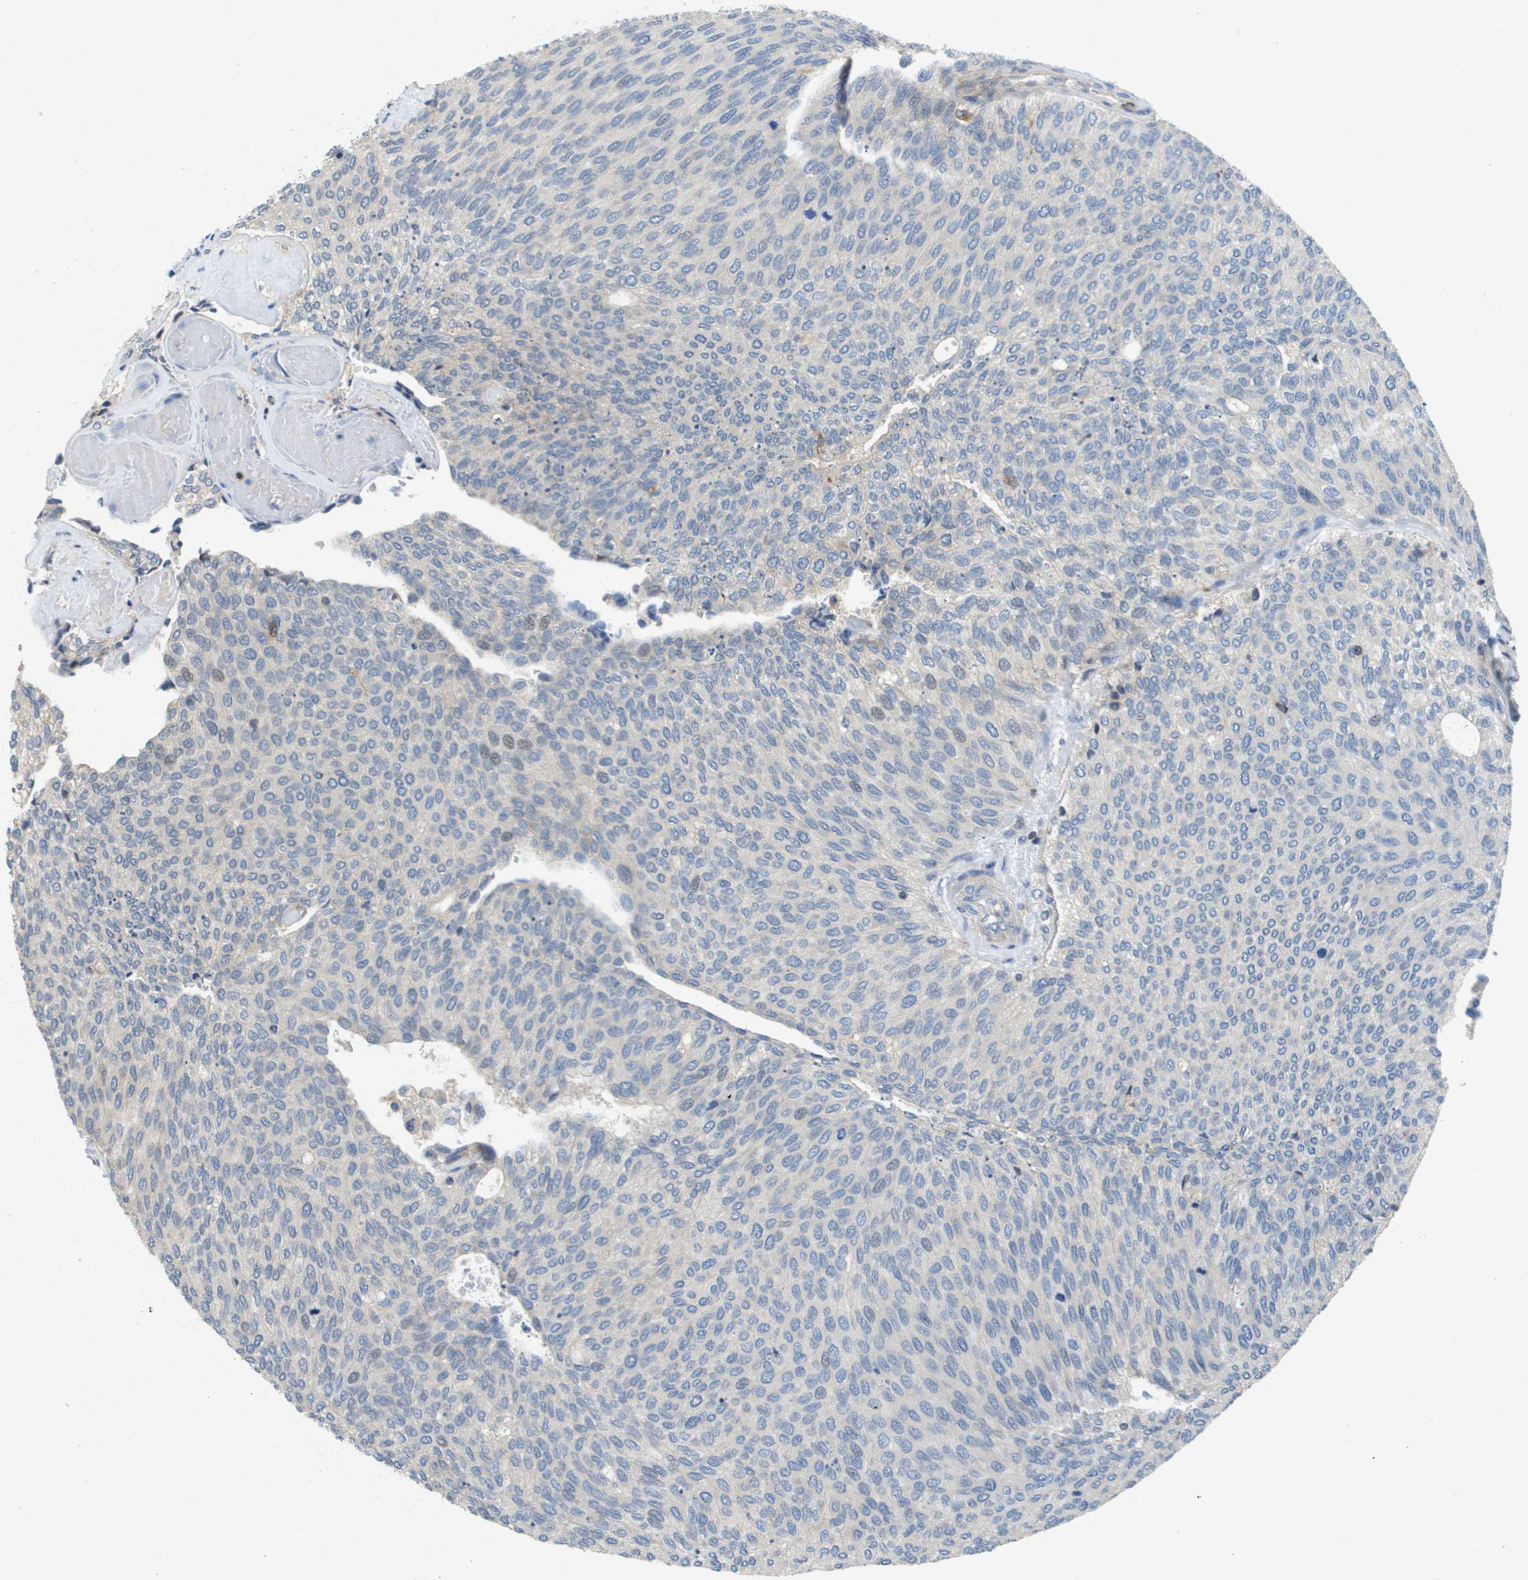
{"staining": {"intensity": "weak", "quantity": "<25%", "location": "nuclear"}, "tissue": "urothelial cancer", "cell_type": "Tumor cells", "image_type": "cancer", "snomed": [{"axis": "morphology", "description": "Urothelial carcinoma, Low grade"}, {"axis": "topography", "description": "Urinary bladder"}], "caption": "Tumor cells show no significant positivity in urothelial cancer.", "gene": "SCN4B", "patient": {"sex": "female", "age": 79}}